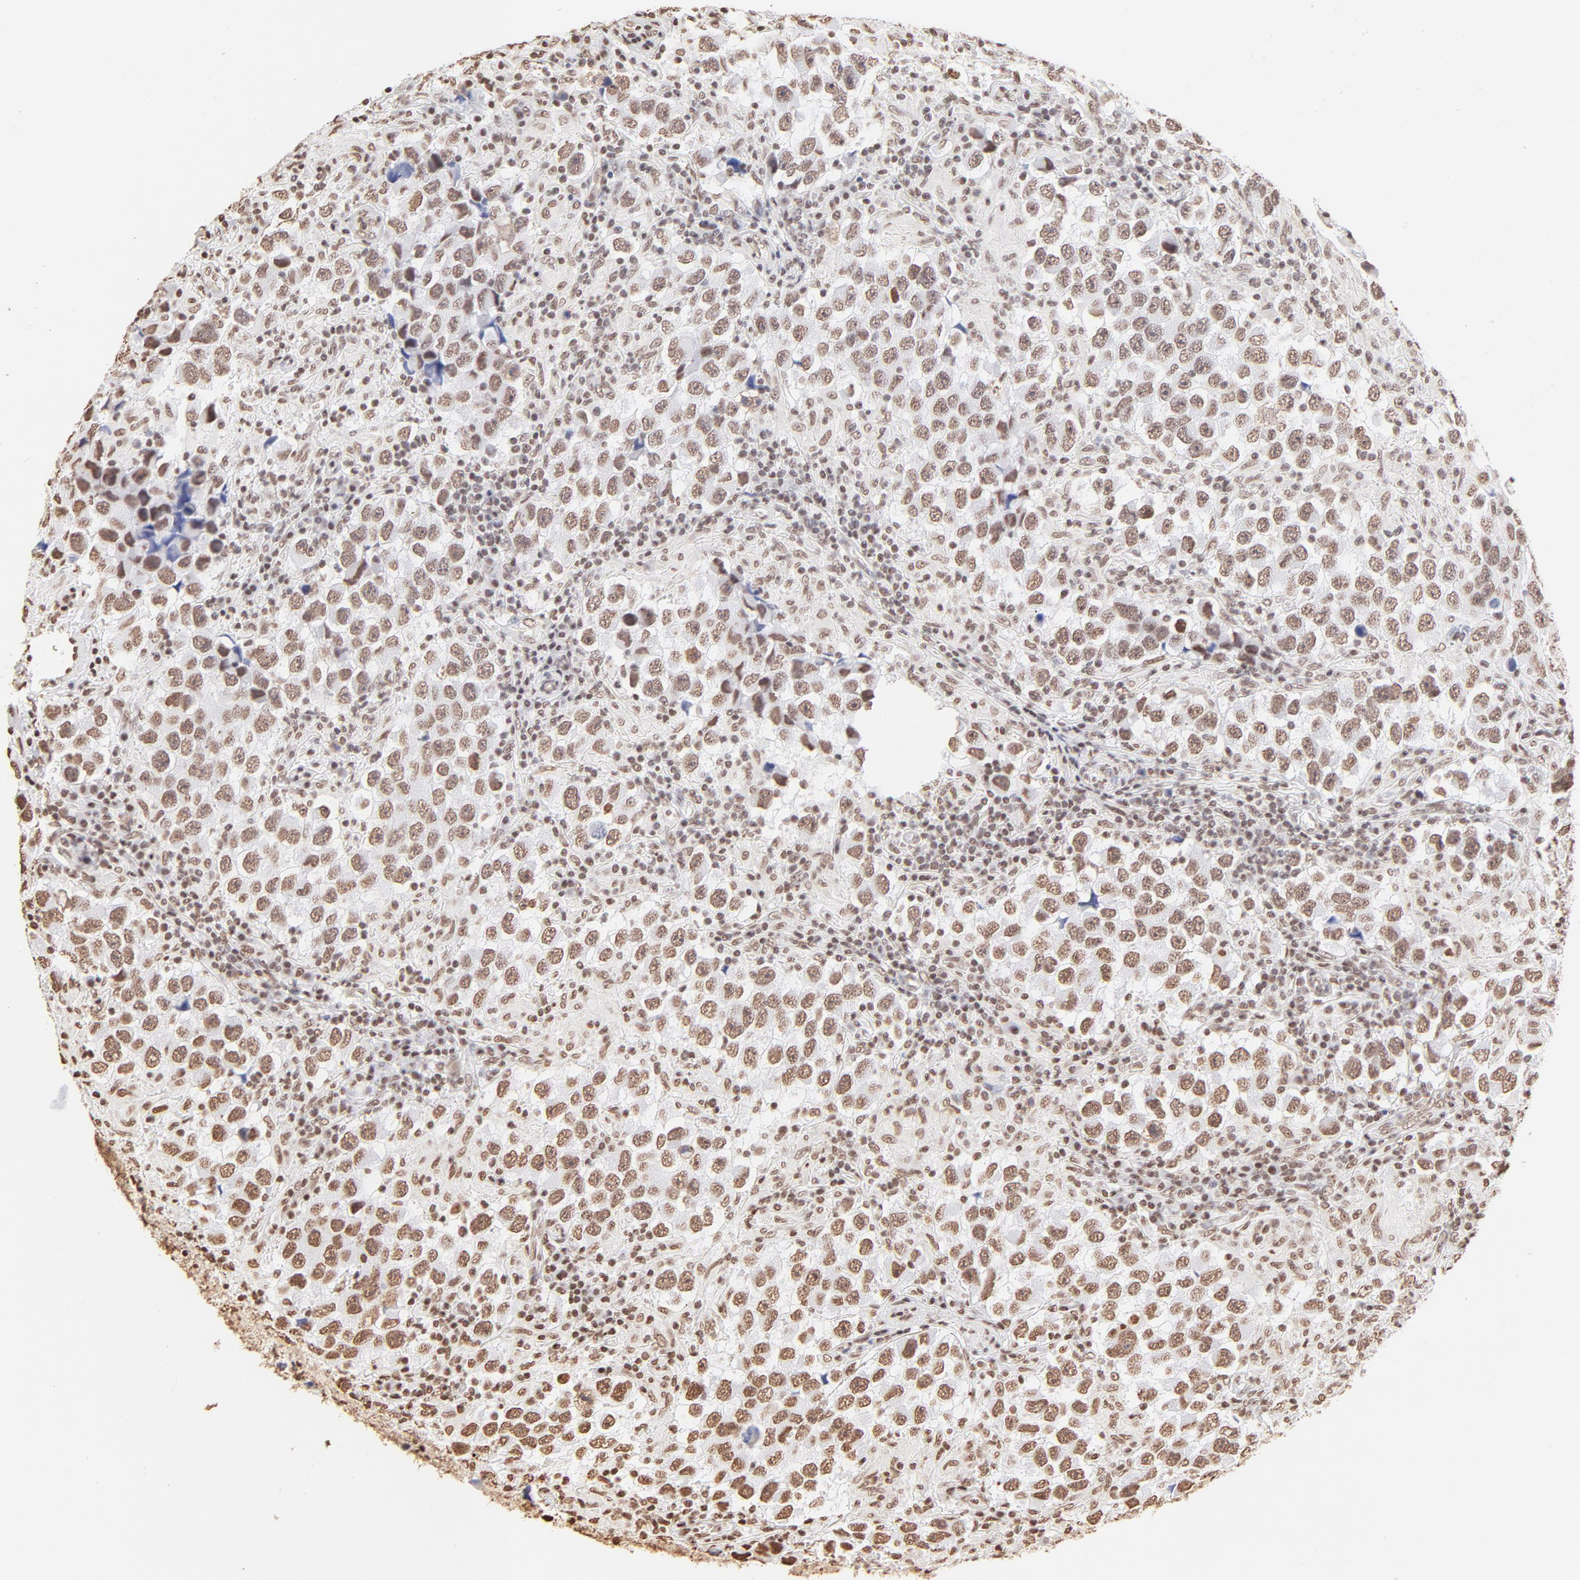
{"staining": {"intensity": "moderate", "quantity": ">75%", "location": "nuclear"}, "tissue": "testis cancer", "cell_type": "Tumor cells", "image_type": "cancer", "snomed": [{"axis": "morphology", "description": "Carcinoma, Embryonal, NOS"}, {"axis": "topography", "description": "Testis"}], "caption": "Immunohistochemistry photomicrograph of testis embryonal carcinoma stained for a protein (brown), which reveals medium levels of moderate nuclear positivity in about >75% of tumor cells.", "gene": "ZNF540", "patient": {"sex": "male", "age": 21}}